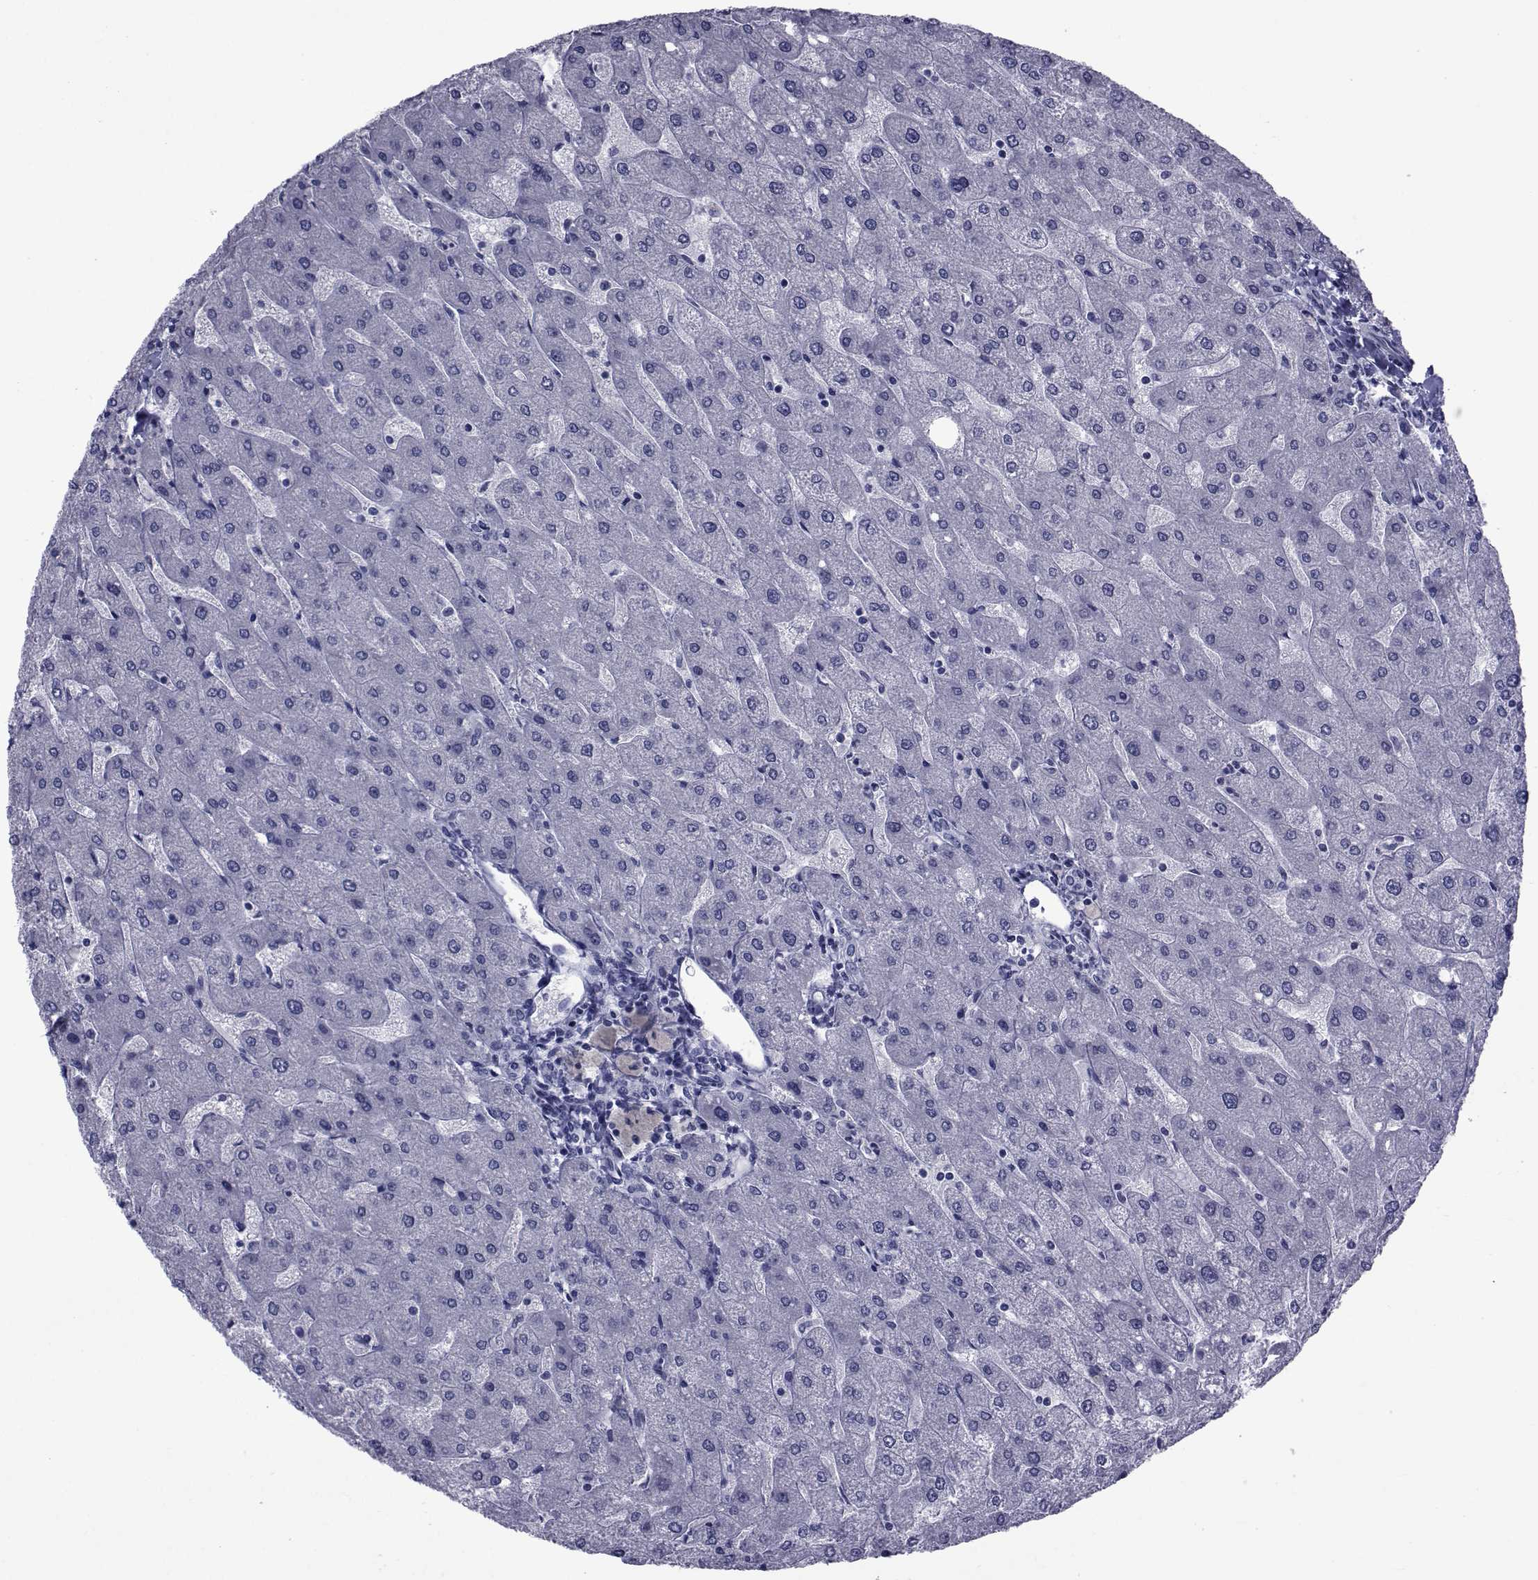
{"staining": {"intensity": "negative", "quantity": "none", "location": "none"}, "tissue": "liver", "cell_type": "Cholangiocytes", "image_type": "normal", "snomed": [{"axis": "morphology", "description": "Normal tissue, NOS"}, {"axis": "topography", "description": "Liver"}], "caption": "The image displays no staining of cholangiocytes in benign liver. (Brightfield microscopy of DAB (3,3'-diaminobenzidine) immunohistochemistry (IHC) at high magnification).", "gene": "GKAP1", "patient": {"sex": "male", "age": 67}}